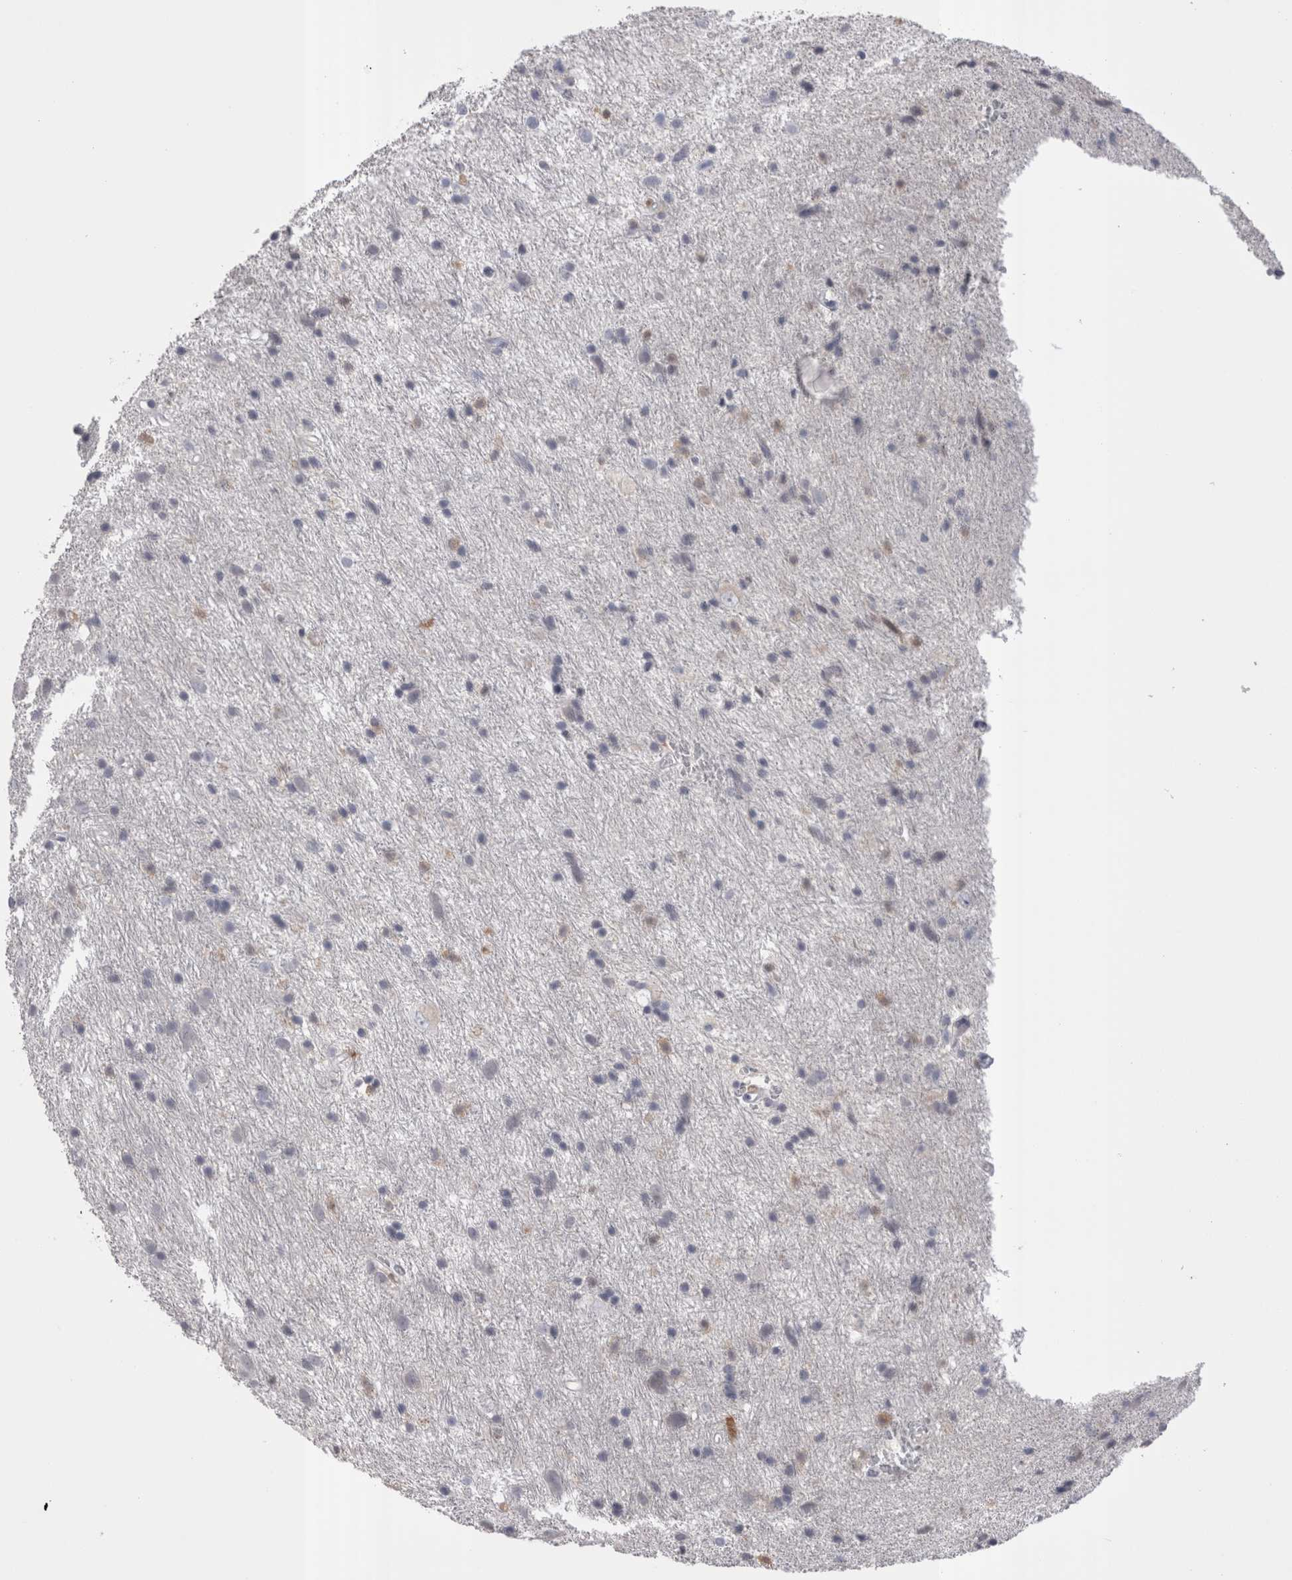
{"staining": {"intensity": "negative", "quantity": "none", "location": "none"}, "tissue": "glioma", "cell_type": "Tumor cells", "image_type": "cancer", "snomed": [{"axis": "morphology", "description": "Glioma, malignant, Low grade"}, {"axis": "topography", "description": "Brain"}], "caption": "IHC micrograph of neoplastic tissue: glioma stained with DAB shows no significant protein positivity in tumor cells.", "gene": "SUCNR1", "patient": {"sex": "male", "age": 77}}